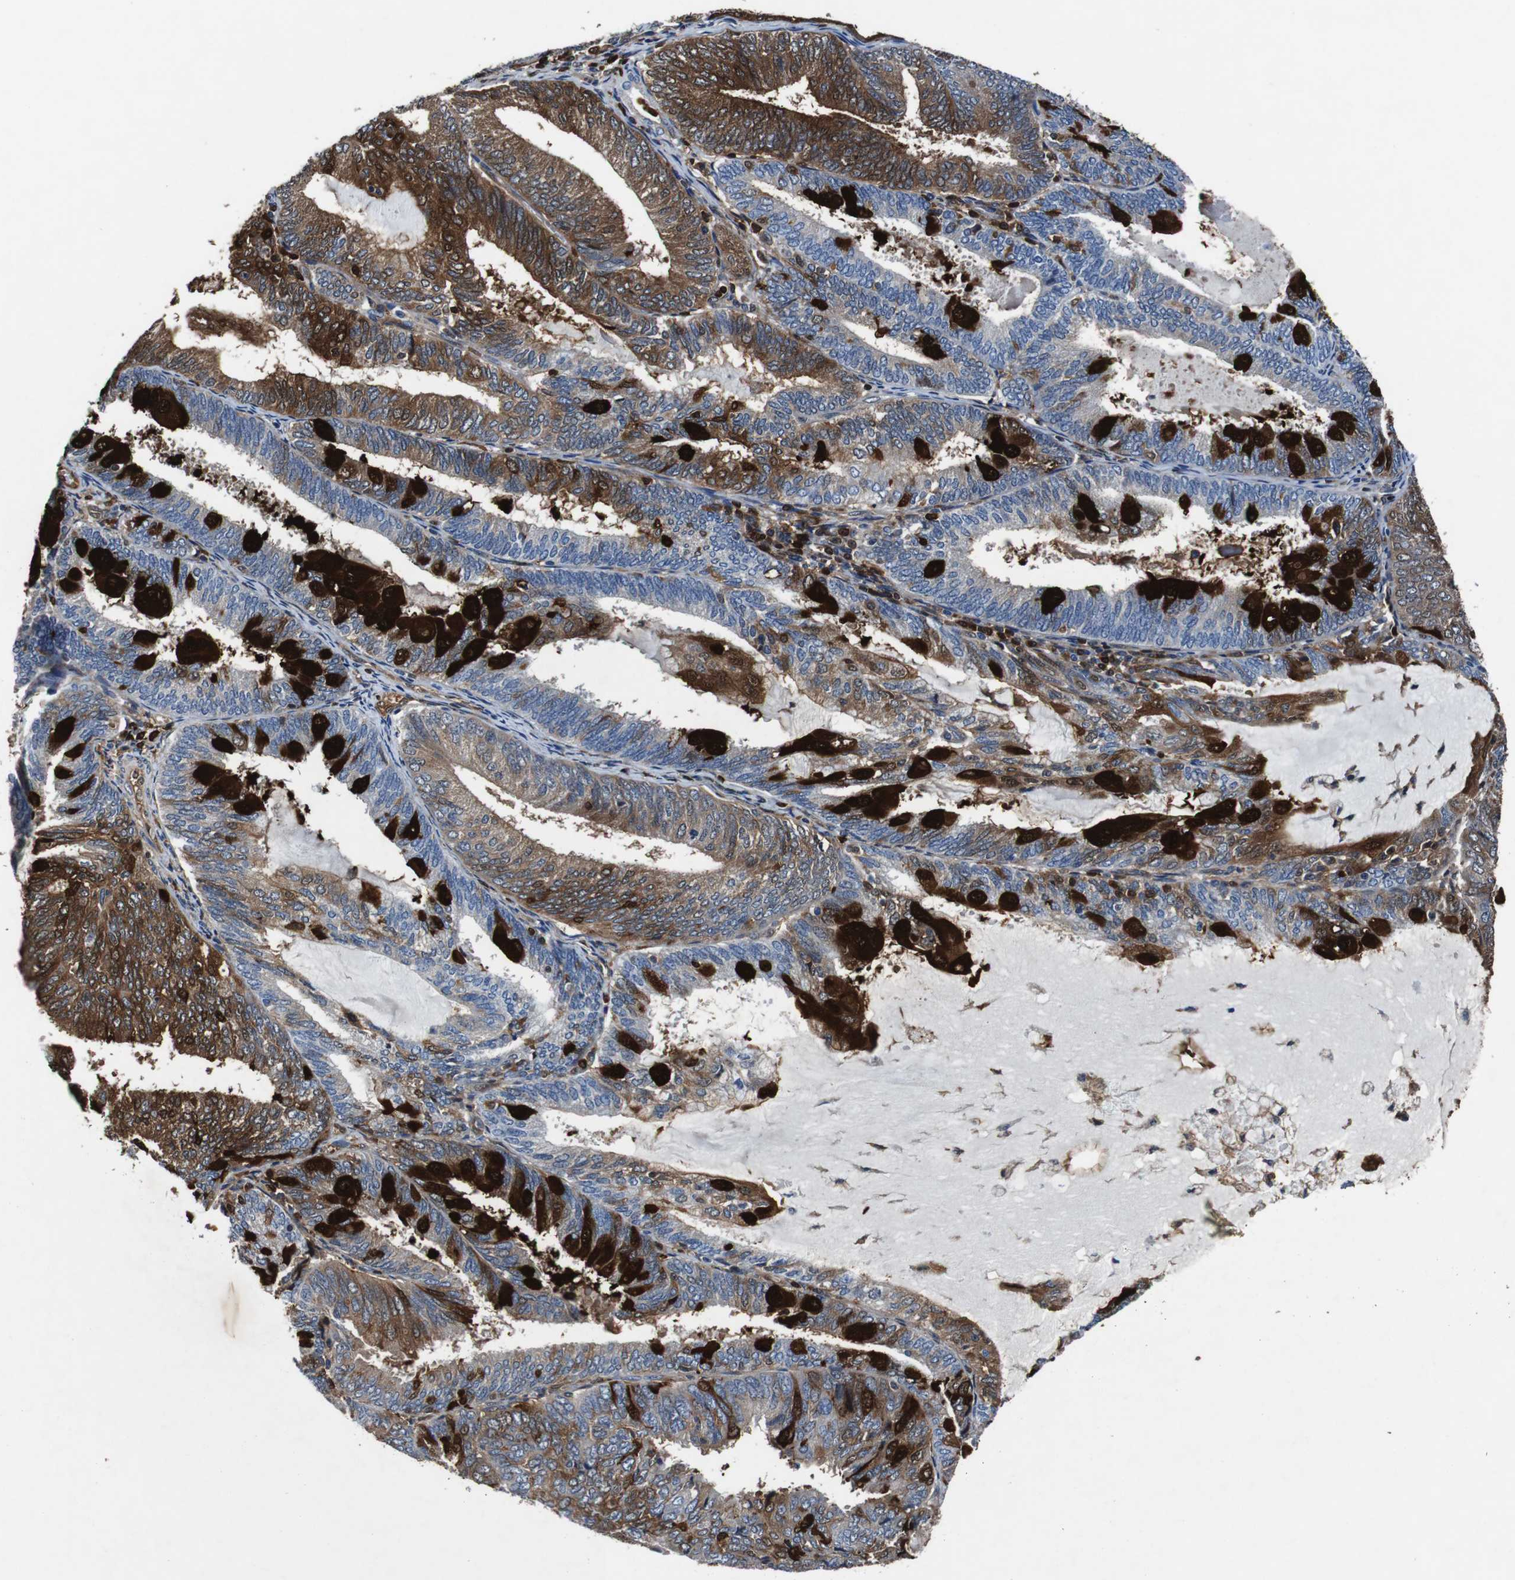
{"staining": {"intensity": "strong", "quantity": "25%-75%", "location": "cytoplasmic/membranous,nuclear"}, "tissue": "endometrial cancer", "cell_type": "Tumor cells", "image_type": "cancer", "snomed": [{"axis": "morphology", "description": "Adenocarcinoma, NOS"}, {"axis": "topography", "description": "Endometrium"}], "caption": "IHC photomicrograph of endometrial cancer (adenocarcinoma) stained for a protein (brown), which displays high levels of strong cytoplasmic/membranous and nuclear positivity in about 25%-75% of tumor cells.", "gene": "ANXA1", "patient": {"sex": "female", "age": 81}}